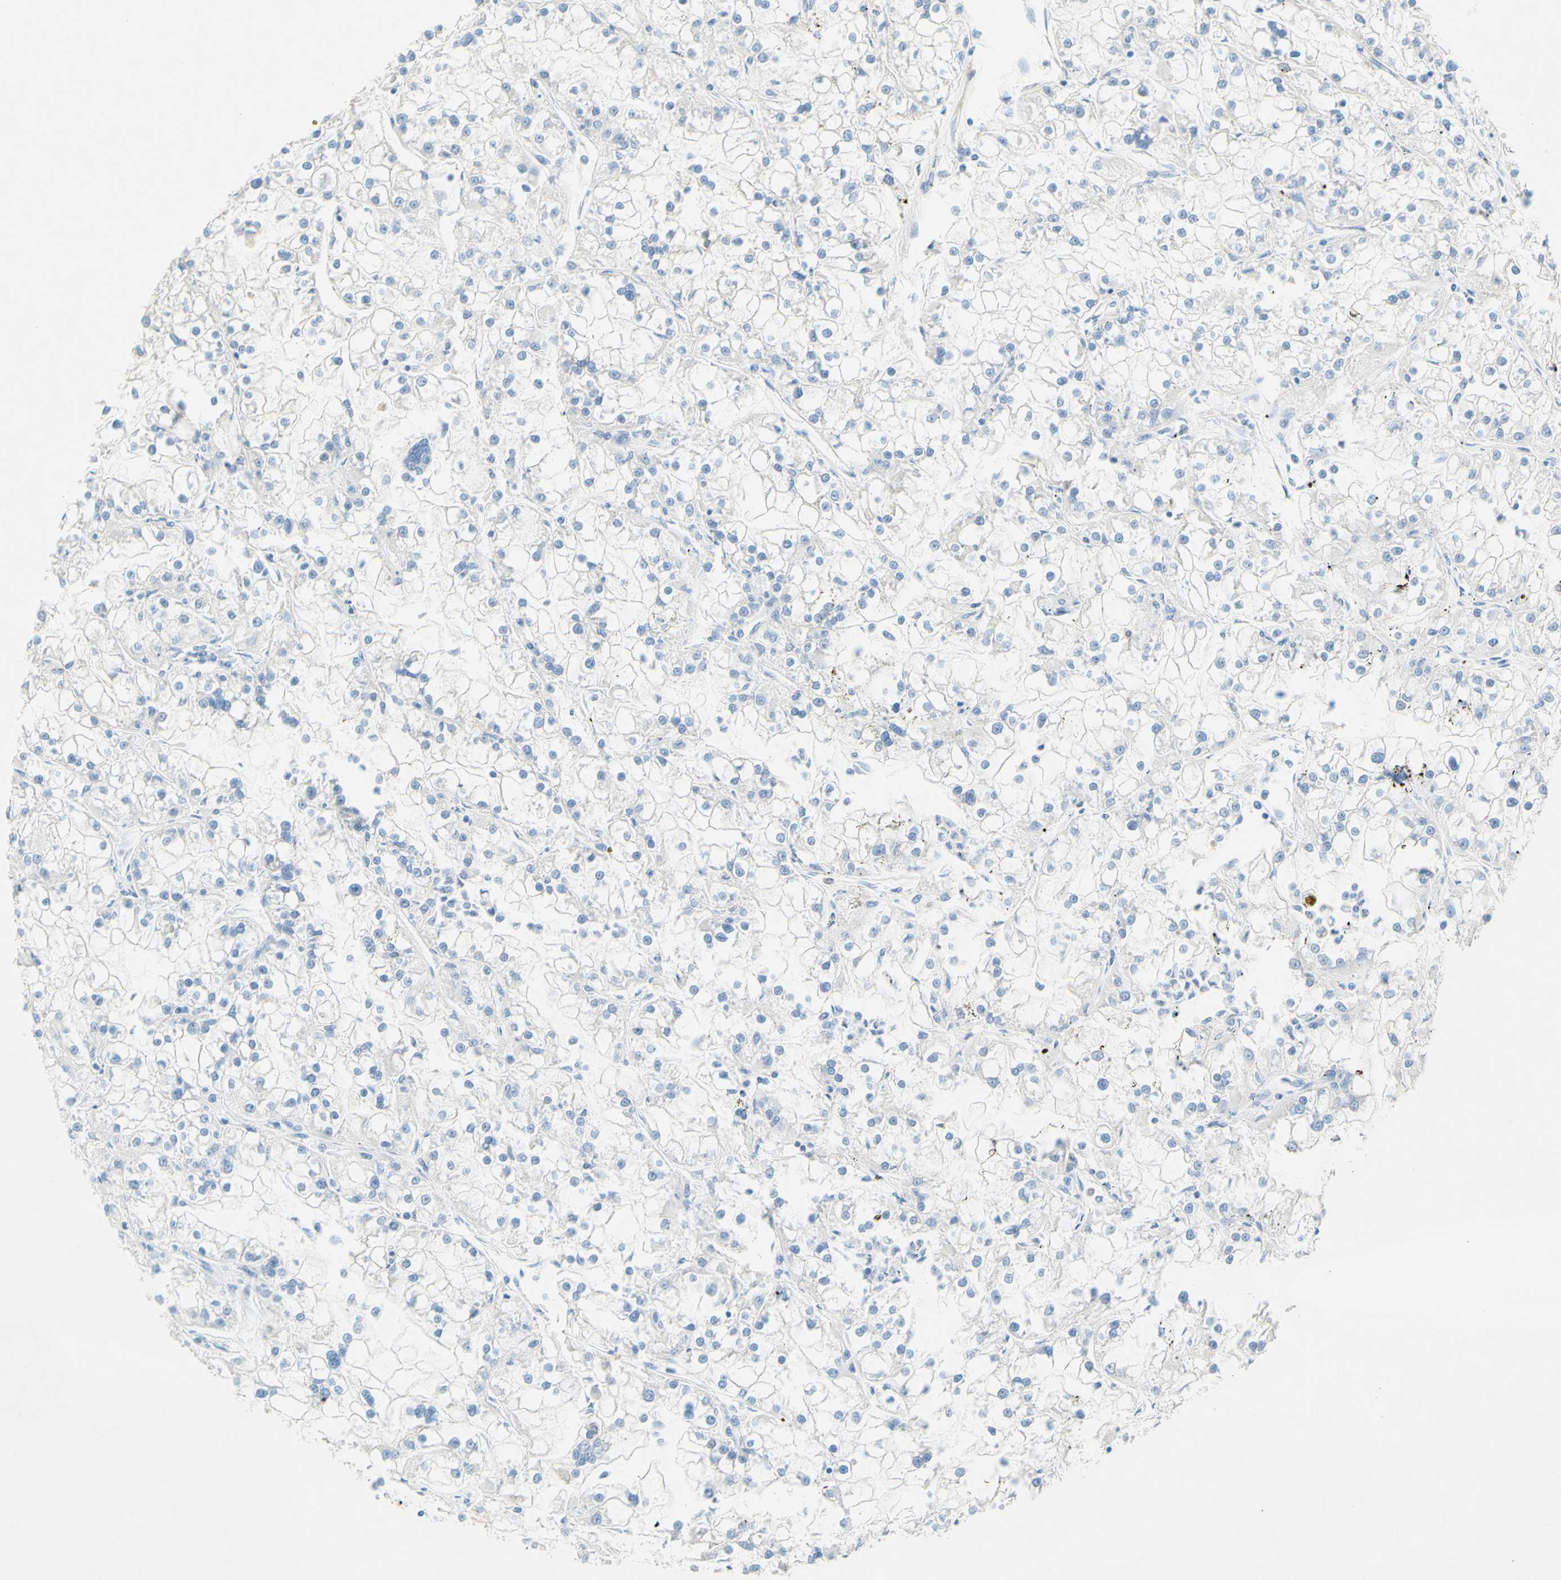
{"staining": {"intensity": "negative", "quantity": "none", "location": "none"}, "tissue": "renal cancer", "cell_type": "Tumor cells", "image_type": "cancer", "snomed": [{"axis": "morphology", "description": "Adenocarcinoma, NOS"}, {"axis": "topography", "description": "Kidney"}], "caption": "IHC of human renal adenocarcinoma demonstrates no positivity in tumor cells.", "gene": "SLC46A1", "patient": {"sex": "female", "age": 52}}